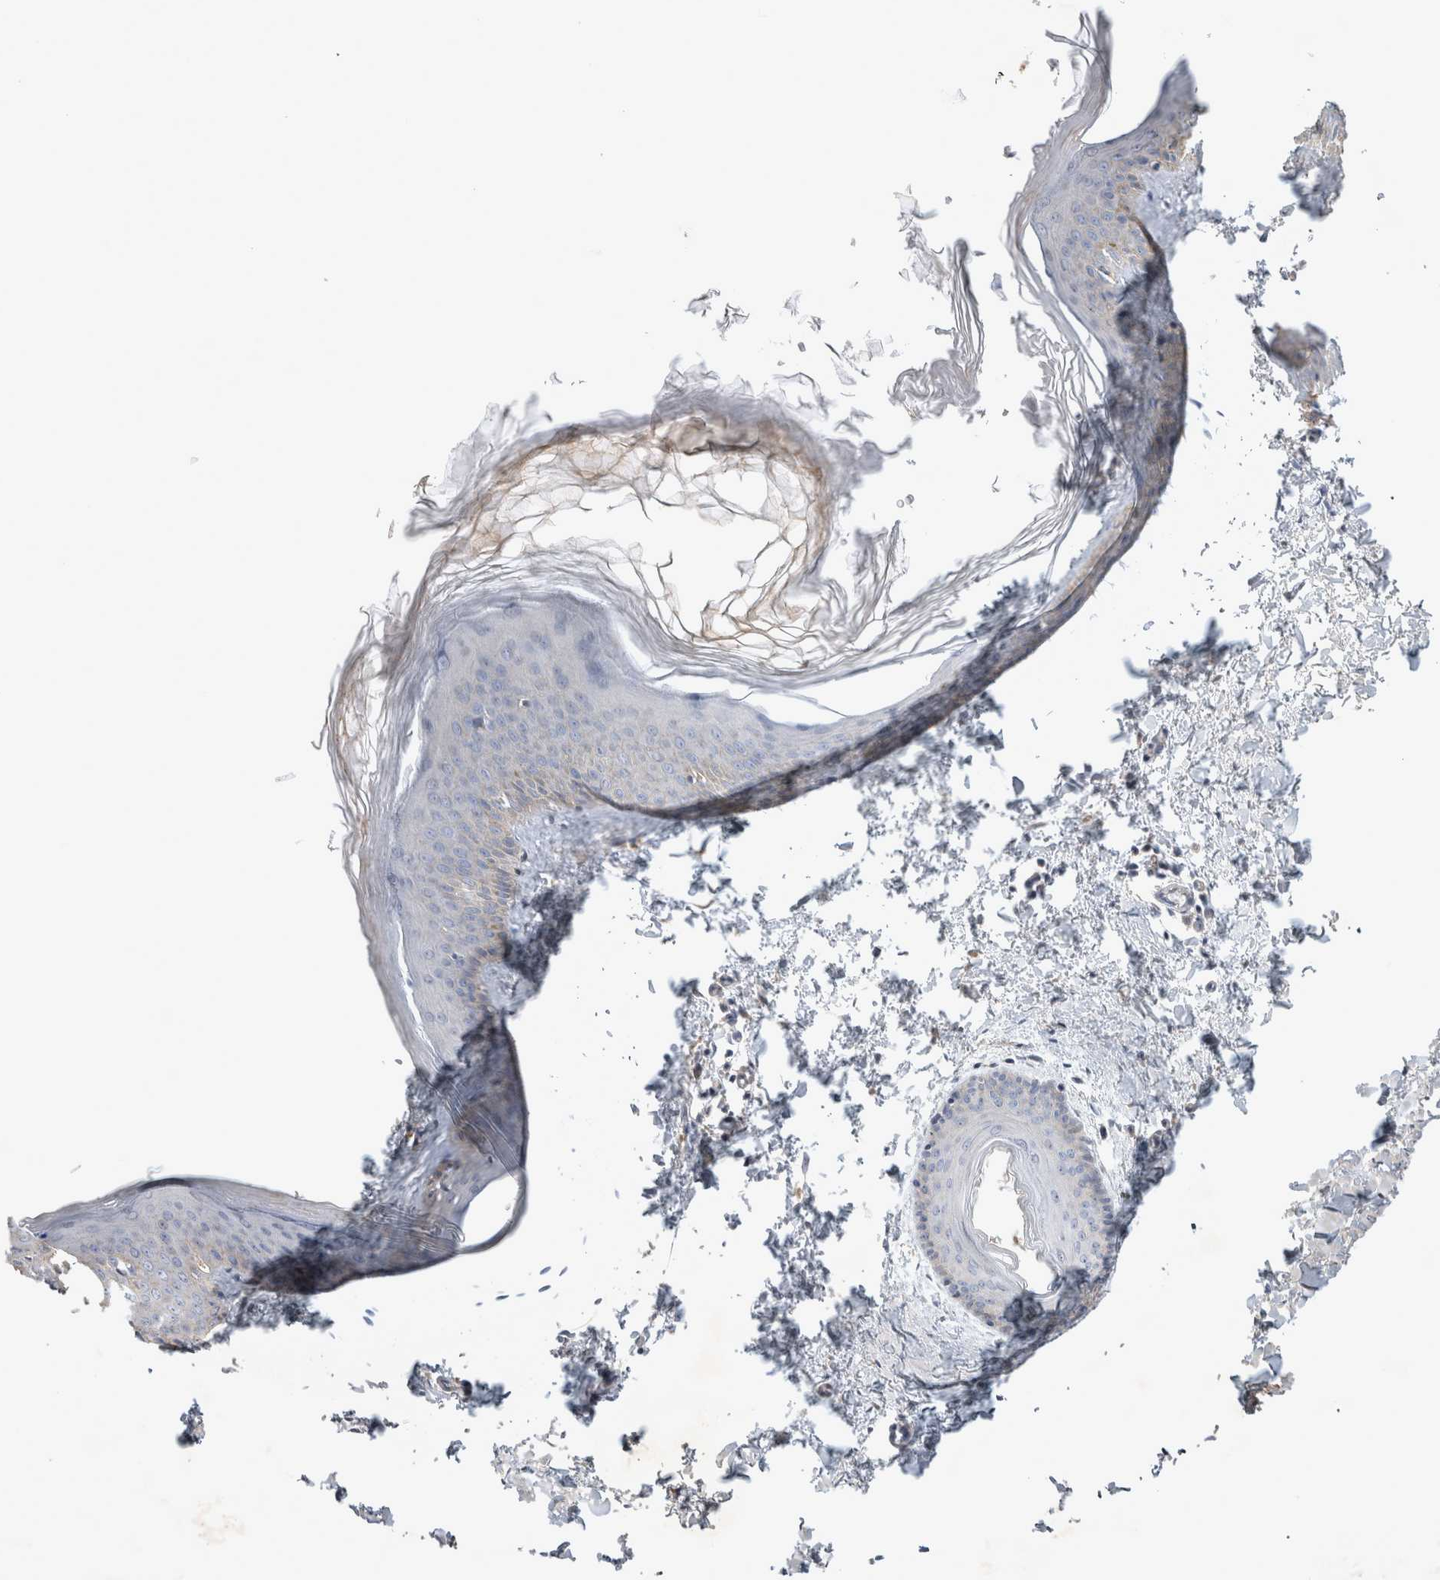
{"staining": {"intensity": "weak", "quantity": "<25%", "location": "cytoplasmic/membranous"}, "tissue": "skin", "cell_type": "Fibroblasts", "image_type": "normal", "snomed": [{"axis": "morphology", "description": "Normal tissue, NOS"}, {"axis": "topography", "description": "Skin"}], "caption": "DAB immunohistochemical staining of normal human skin reveals no significant expression in fibroblasts.", "gene": "SRD5A3", "patient": {"sex": "female", "age": 27}}